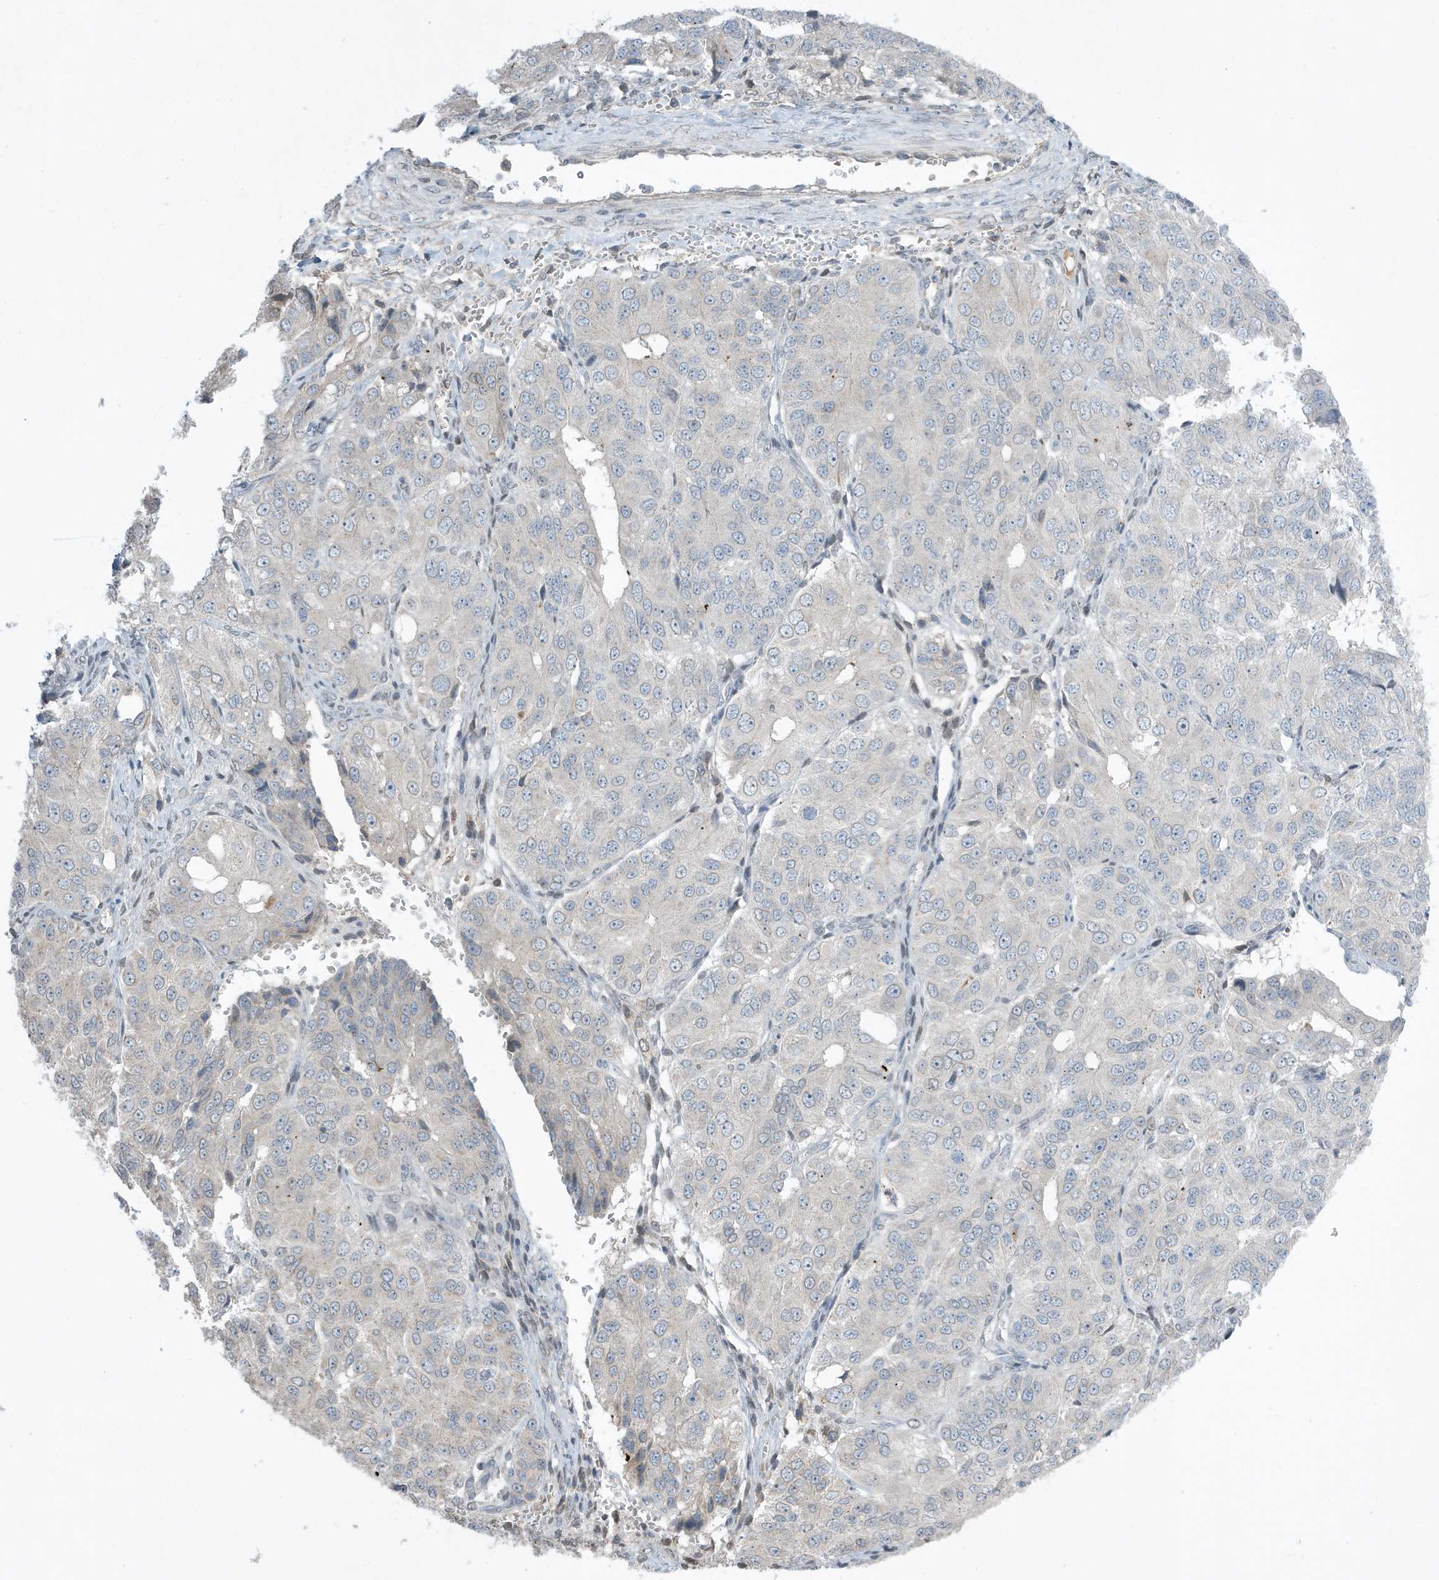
{"staining": {"intensity": "negative", "quantity": "none", "location": "none"}, "tissue": "ovarian cancer", "cell_type": "Tumor cells", "image_type": "cancer", "snomed": [{"axis": "morphology", "description": "Carcinoma, endometroid"}, {"axis": "topography", "description": "Ovary"}], "caption": "High magnification brightfield microscopy of ovarian cancer stained with DAB (brown) and counterstained with hematoxylin (blue): tumor cells show no significant expression.", "gene": "FNDC1", "patient": {"sex": "female", "age": 51}}